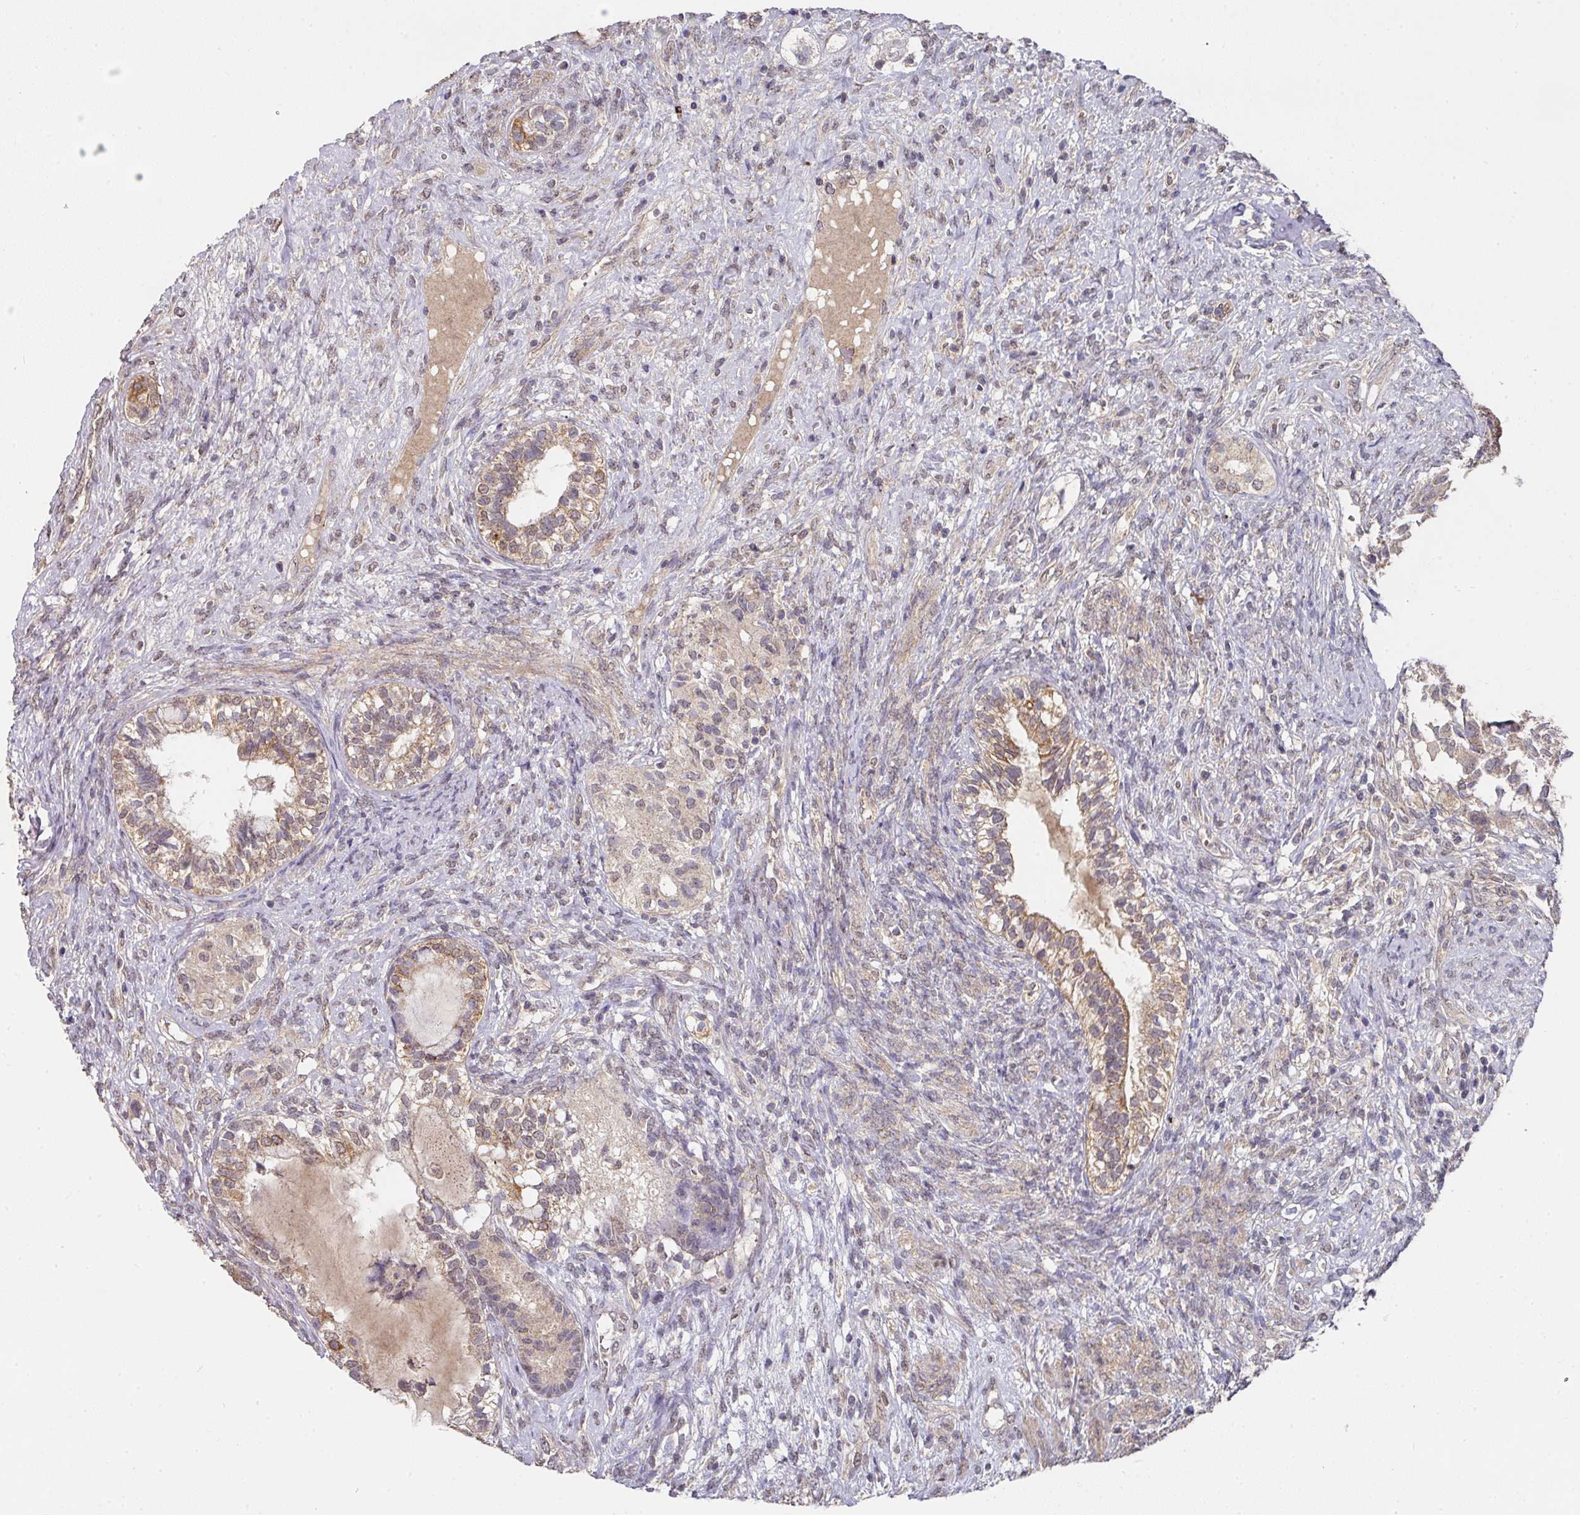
{"staining": {"intensity": "moderate", "quantity": "25%-75%", "location": "cytoplasmic/membranous"}, "tissue": "testis cancer", "cell_type": "Tumor cells", "image_type": "cancer", "snomed": [{"axis": "morphology", "description": "Seminoma, NOS"}, {"axis": "morphology", "description": "Carcinoma, Embryonal, NOS"}, {"axis": "topography", "description": "Testis"}], "caption": "A brown stain shows moderate cytoplasmic/membranous expression of a protein in testis seminoma tumor cells. (Brightfield microscopy of DAB IHC at high magnification).", "gene": "EXTL3", "patient": {"sex": "male", "age": 41}}